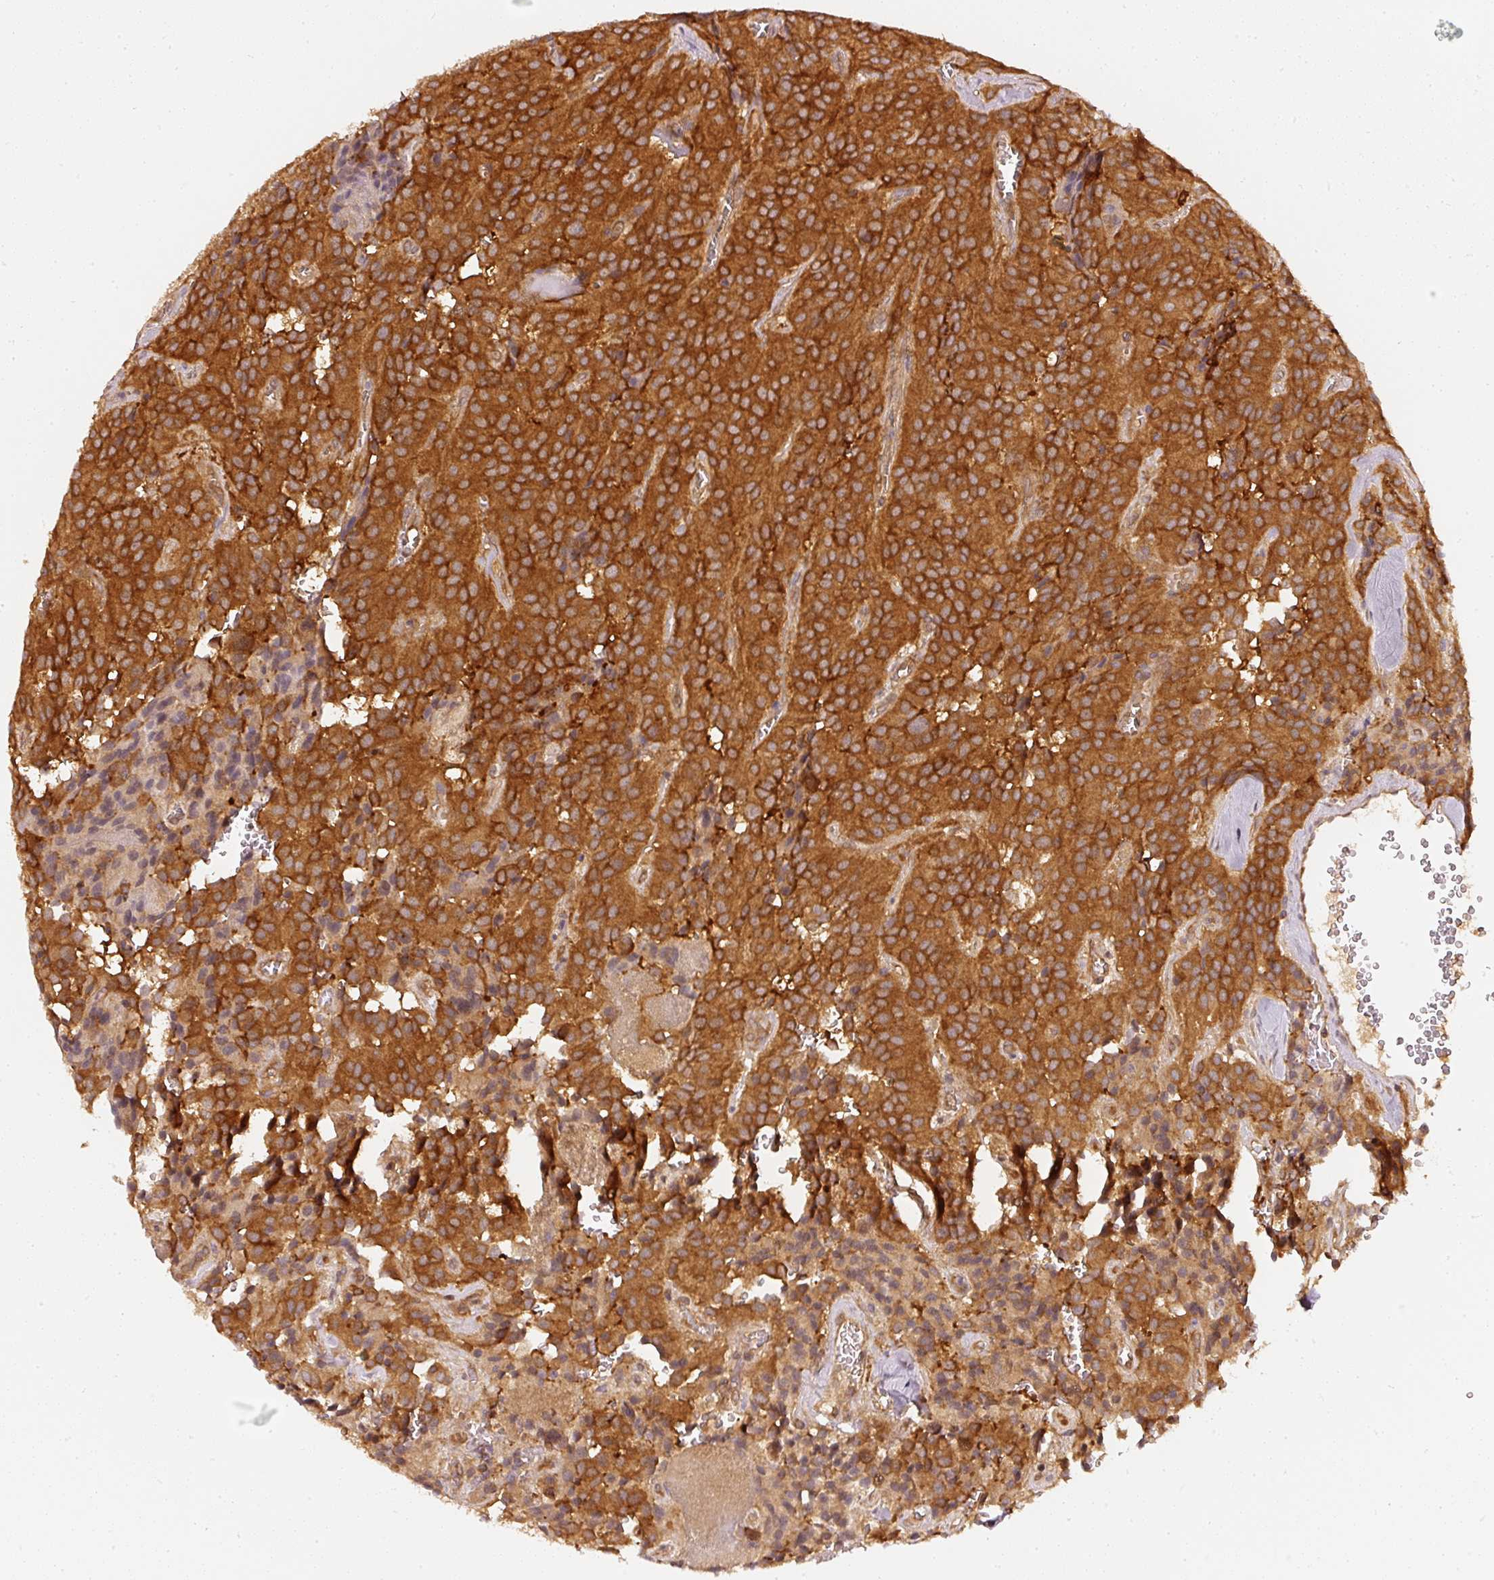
{"staining": {"intensity": "strong", "quantity": ">75%", "location": "cytoplasmic/membranous"}, "tissue": "glioma", "cell_type": "Tumor cells", "image_type": "cancer", "snomed": [{"axis": "morphology", "description": "Glioma, malignant, Low grade"}, {"axis": "topography", "description": "Brain"}], "caption": "Immunohistochemical staining of malignant glioma (low-grade) reveals high levels of strong cytoplasmic/membranous expression in about >75% of tumor cells.", "gene": "ASMTL", "patient": {"sex": "male", "age": 42}}